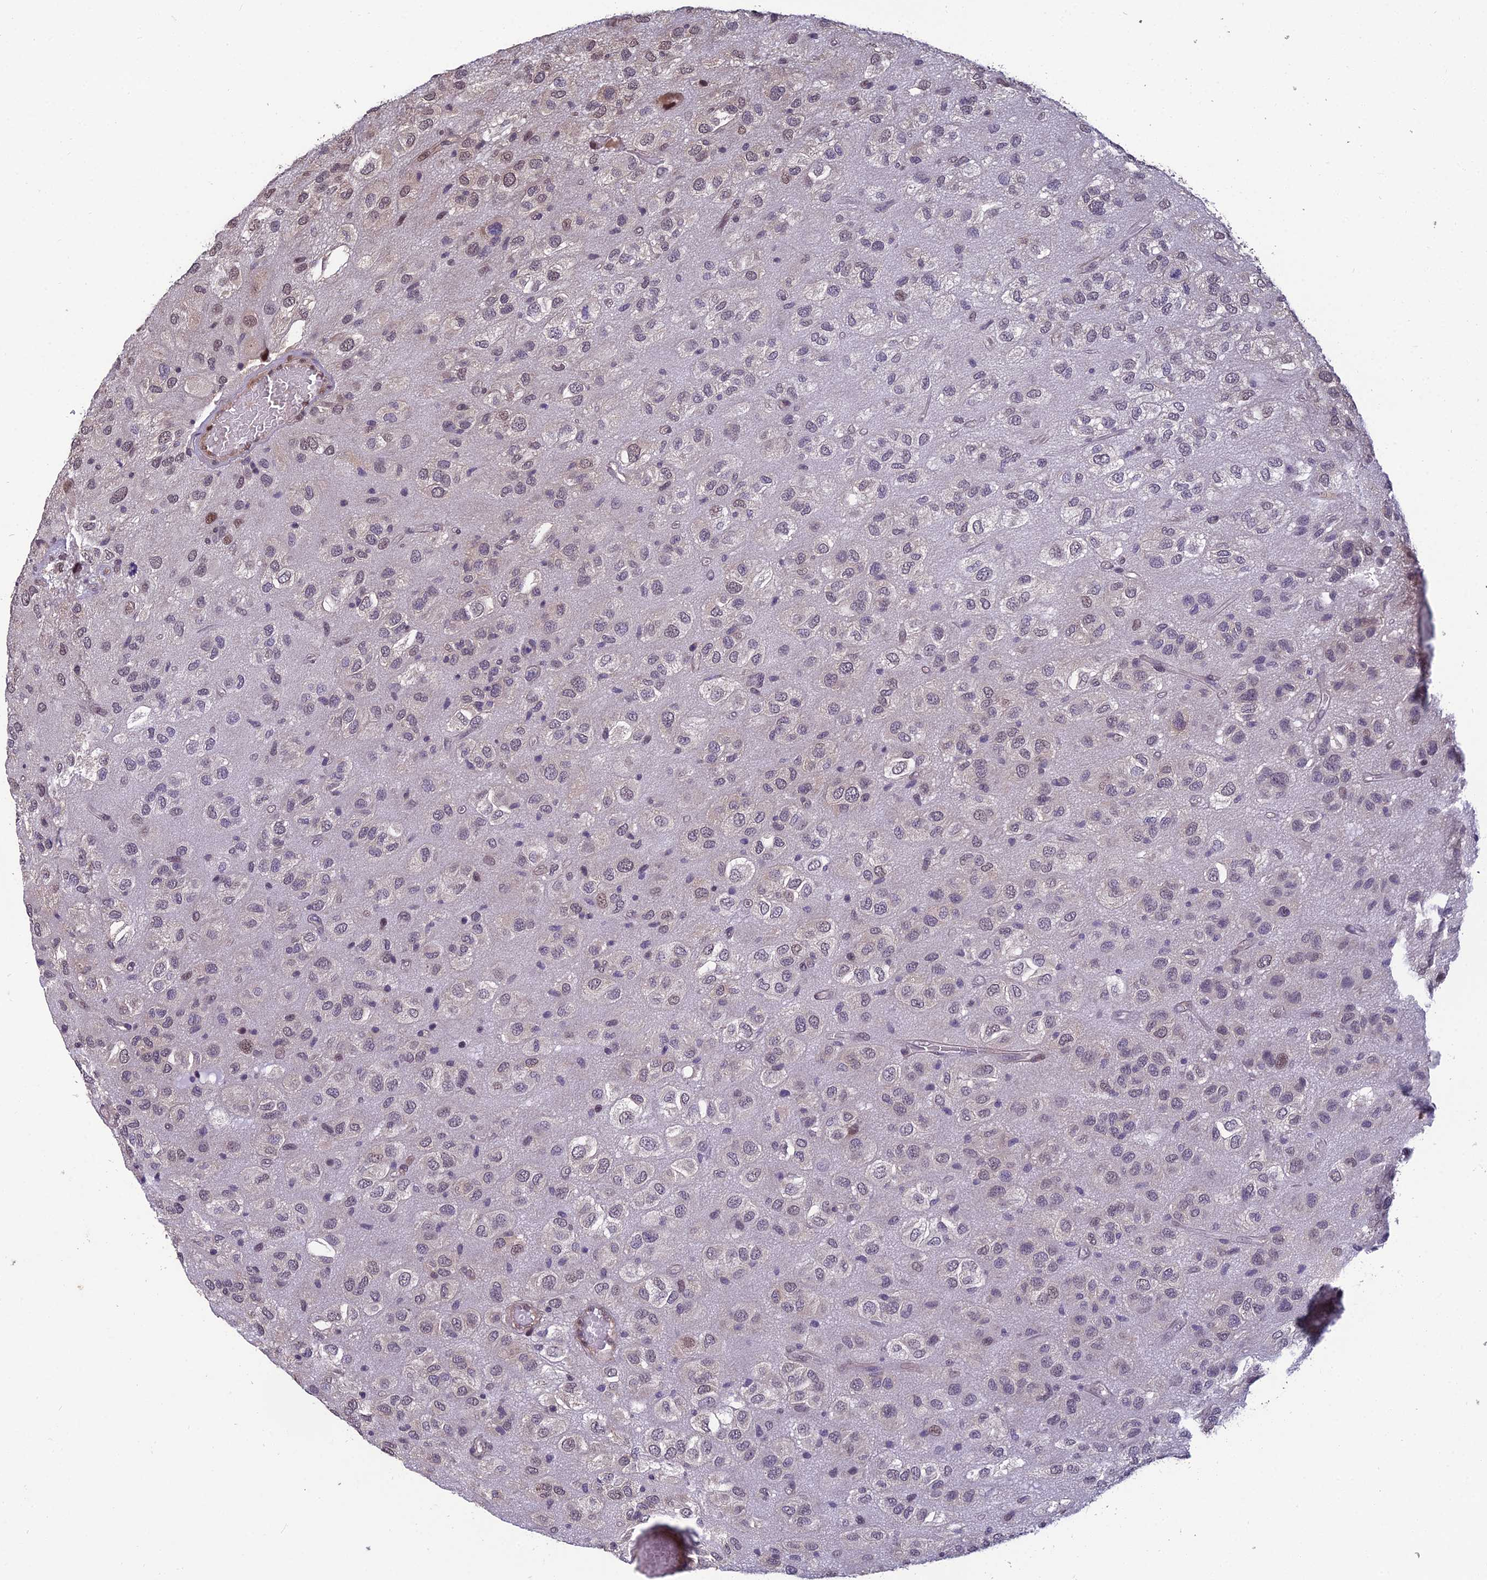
{"staining": {"intensity": "negative", "quantity": "none", "location": "none"}, "tissue": "glioma", "cell_type": "Tumor cells", "image_type": "cancer", "snomed": [{"axis": "morphology", "description": "Glioma, malignant, Low grade"}, {"axis": "topography", "description": "Brain"}], "caption": "There is no significant positivity in tumor cells of glioma.", "gene": "GRWD1", "patient": {"sex": "male", "age": 66}}